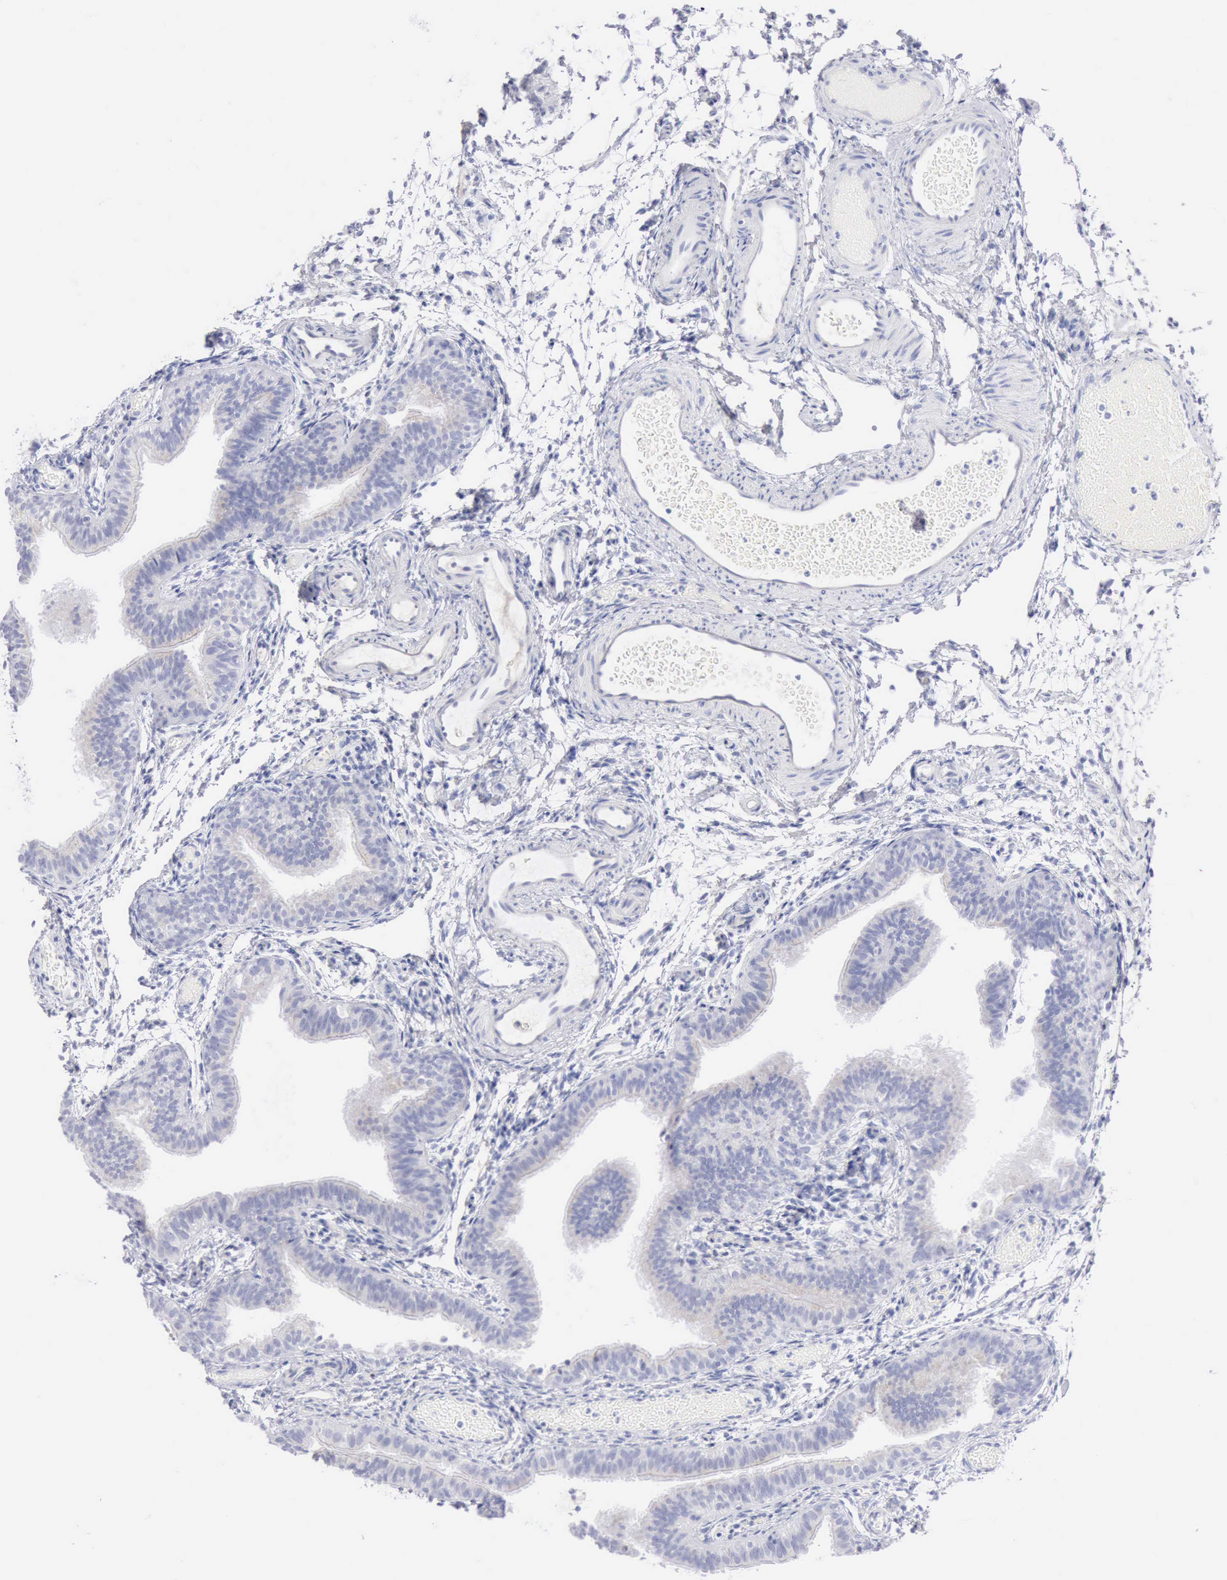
{"staining": {"intensity": "negative", "quantity": "none", "location": "none"}, "tissue": "fallopian tube", "cell_type": "Glandular cells", "image_type": "normal", "snomed": [{"axis": "morphology", "description": "Normal tissue, NOS"}, {"axis": "morphology", "description": "Dermoid, NOS"}, {"axis": "topography", "description": "Fallopian tube"}], "caption": "High power microscopy photomicrograph of an IHC photomicrograph of unremarkable fallopian tube, revealing no significant expression in glandular cells. The staining is performed using DAB (3,3'-diaminobenzidine) brown chromogen with nuclei counter-stained in using hematoxylin.", "gene": "ANGEL1", "patient": {"sex": "female", "age": 33}}